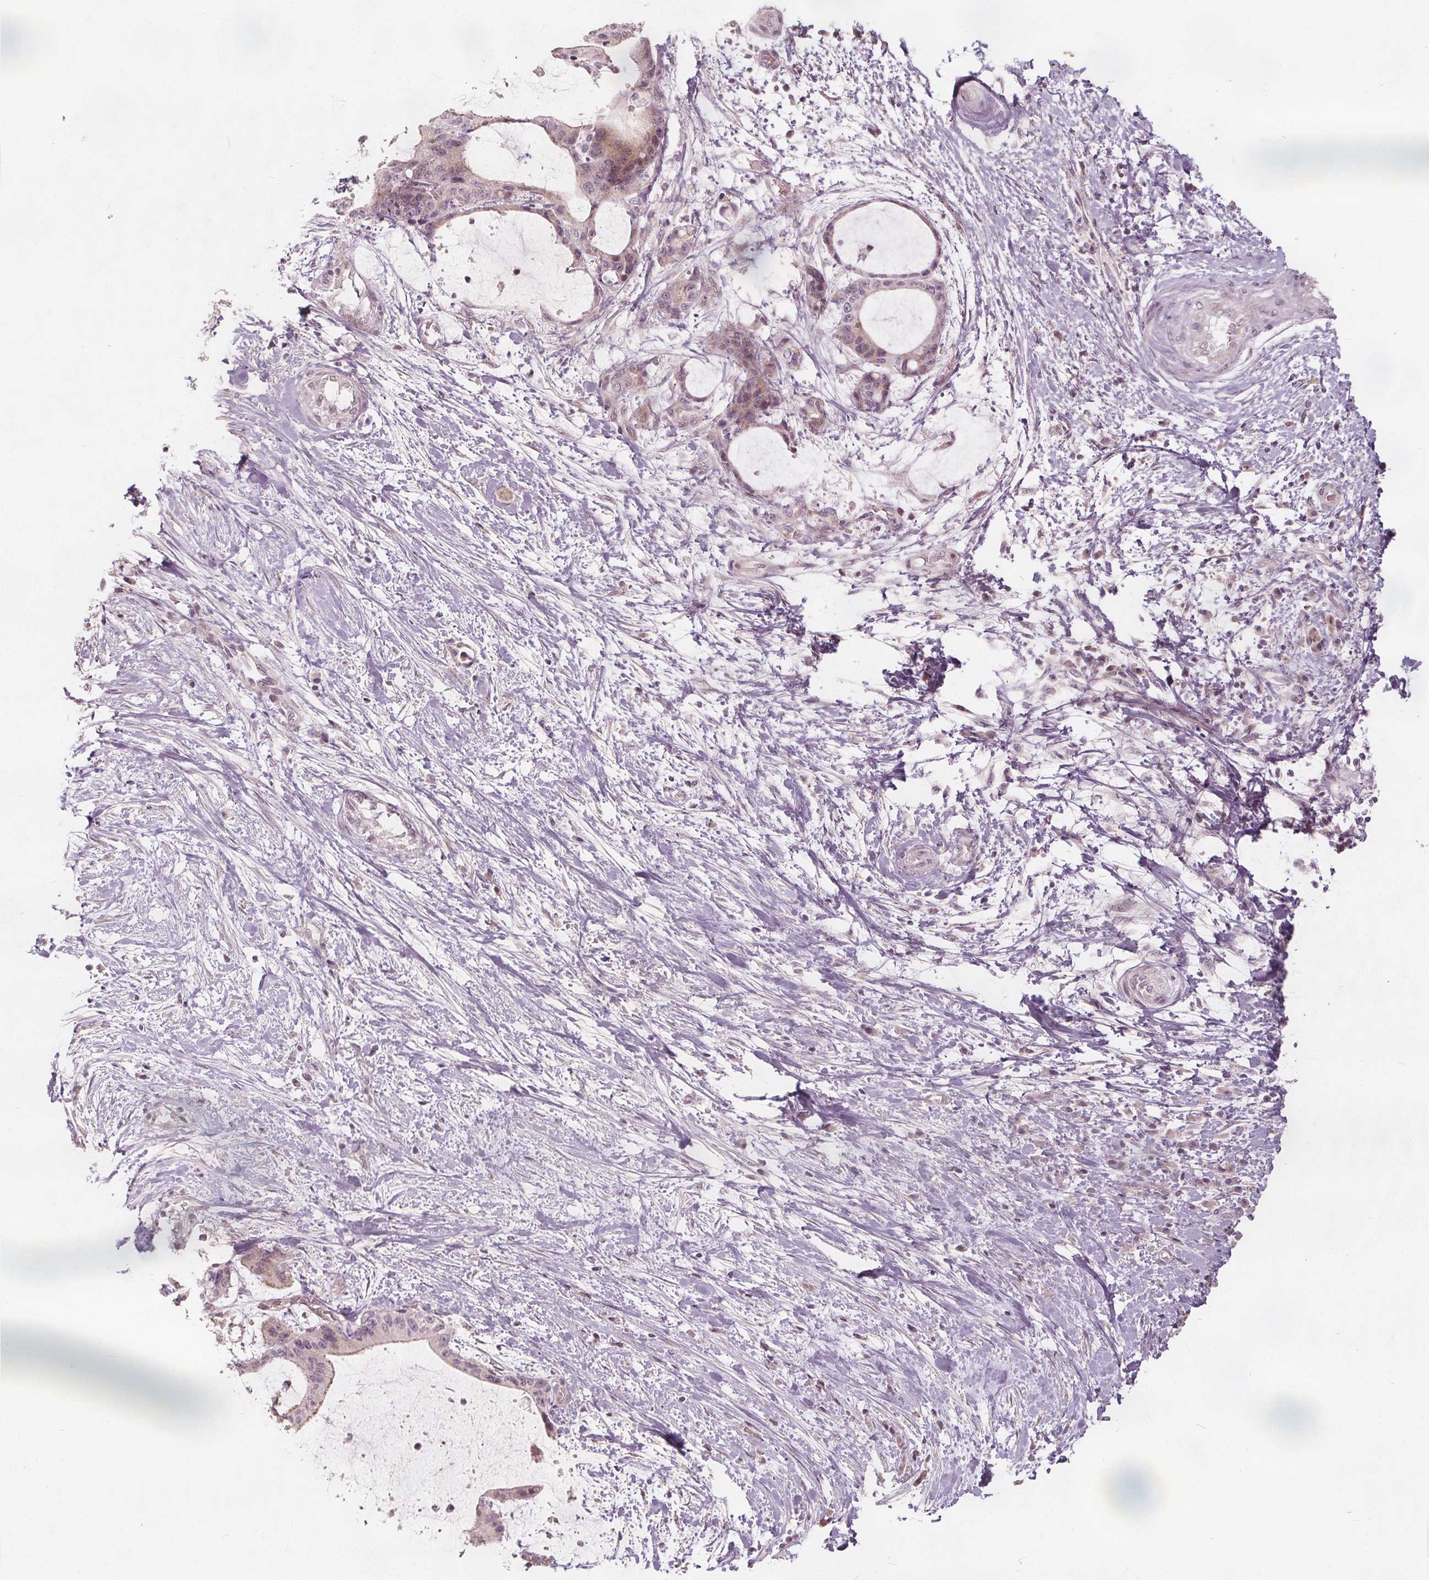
{"staining": {"intensity": "weak", "quantity": "<25%", "location": "nuclear"}, "tissue": "liver cancer", "cell_type": "Tumor cells", "image_type": "cancer", "snomed": [{"axis": "morphology", "description": "Cholangiocarcinoma"}, {"axis": "topography", "description": "Liver"}], "caption": "DAB (3,3'-diaminobenzidine) immunohistochemical staining of liver cholangiocarcinoma displays no significant positivity in tumor cells. (Brightfield microscopy of DAB immunohistochemistry at high magnification).", "gene": "PTPRT", "patient": {"sex": "female", "age": 73}}